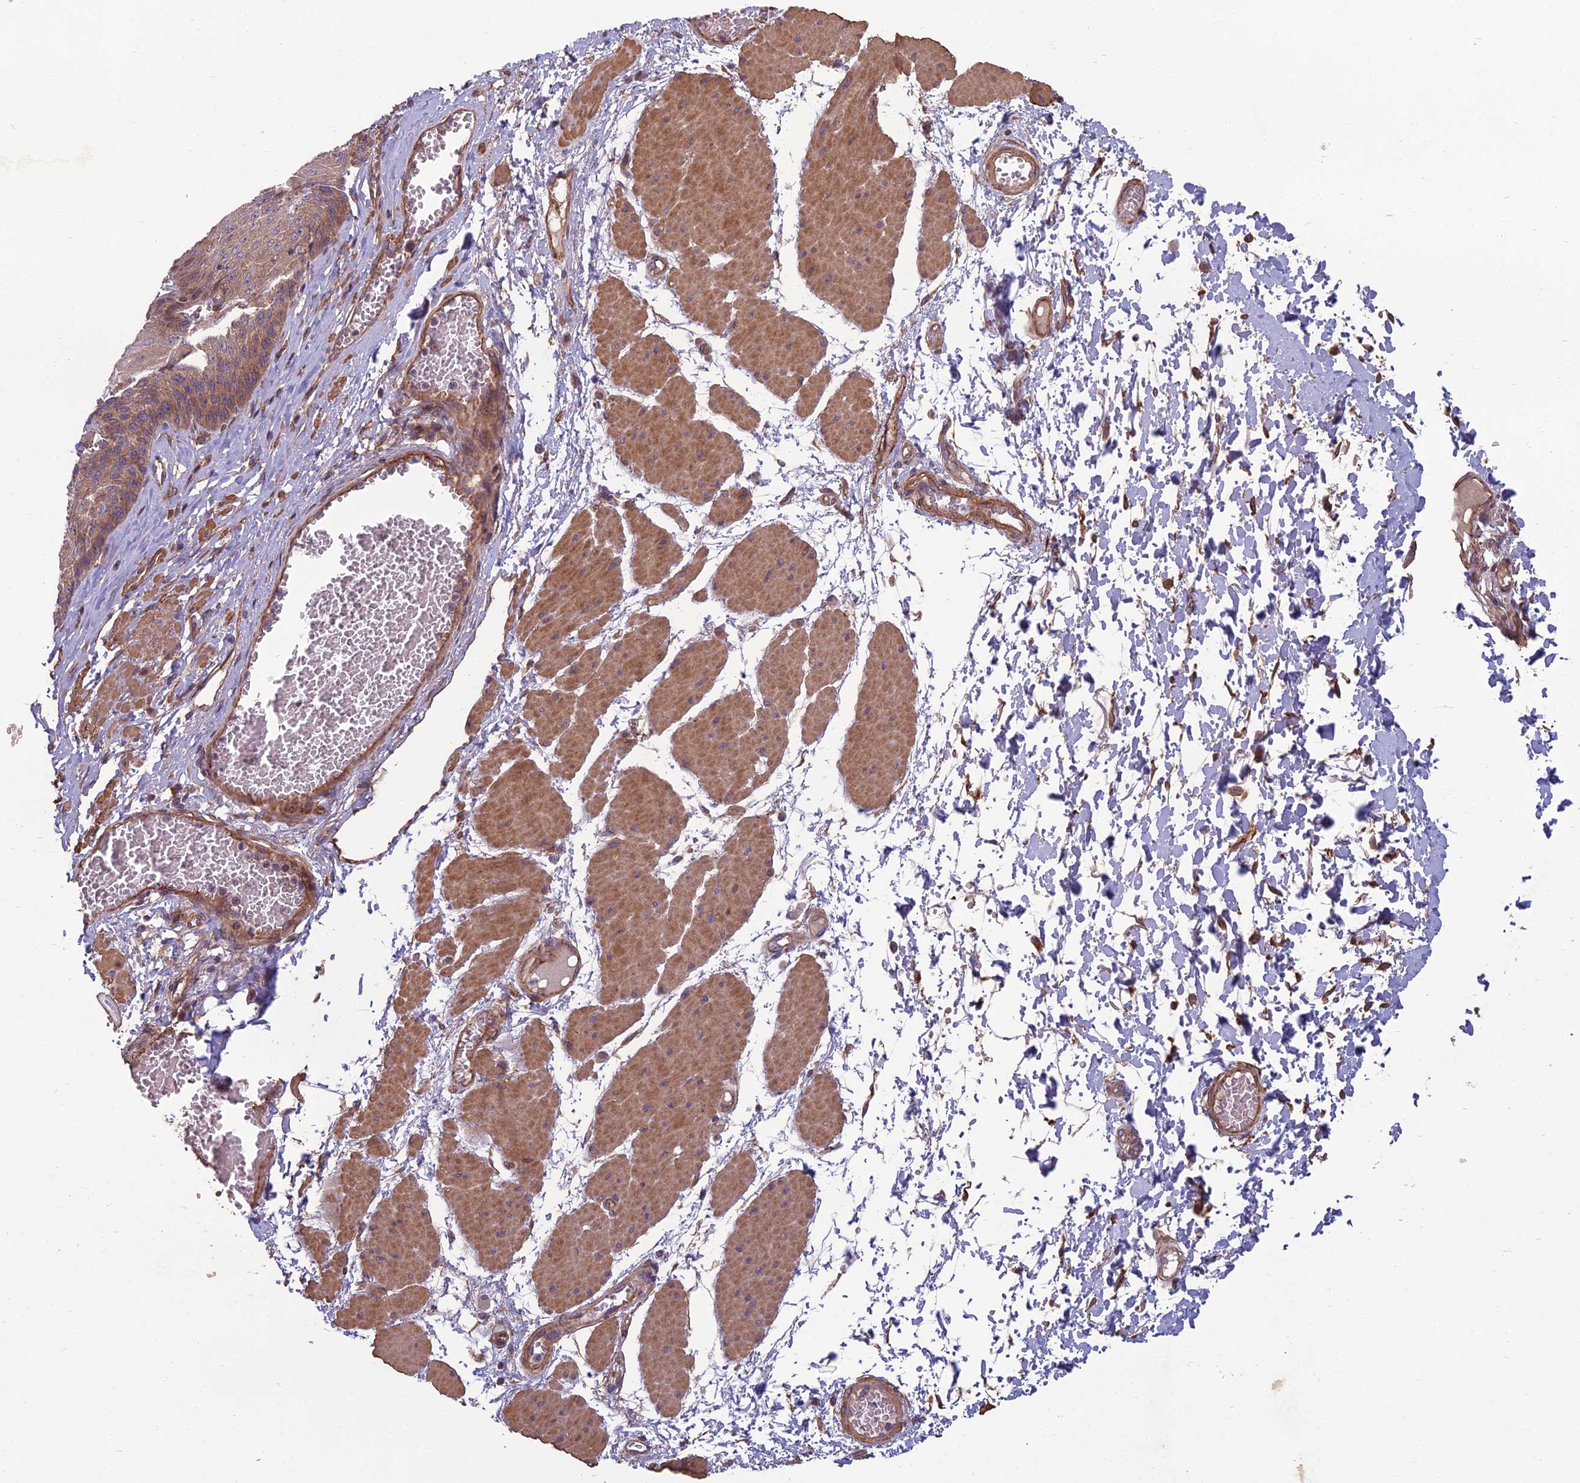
{"staining": {"intensity": "moderate", "quantity": ">75%", "location": "cytoplasmic/membranous"}, "tissue": "esophagus", "cell_type": "Squamous epithelial cells", "image_type": "normal", "snomed": [{"axis": "morphology", "description": "Normal tissue, NOS"}, {"axis": "topography", "description": "Esophagus"}], "caption": "This photomicrograph reveals immunohistochemistry (IHC) staining of normal human esophagus, with medium moderate cytoplasmic/membranous staining in about >75% of squamous epithelial cells.", "gene": "WDR24", "patient": {"sex": "male", "age": 60}}